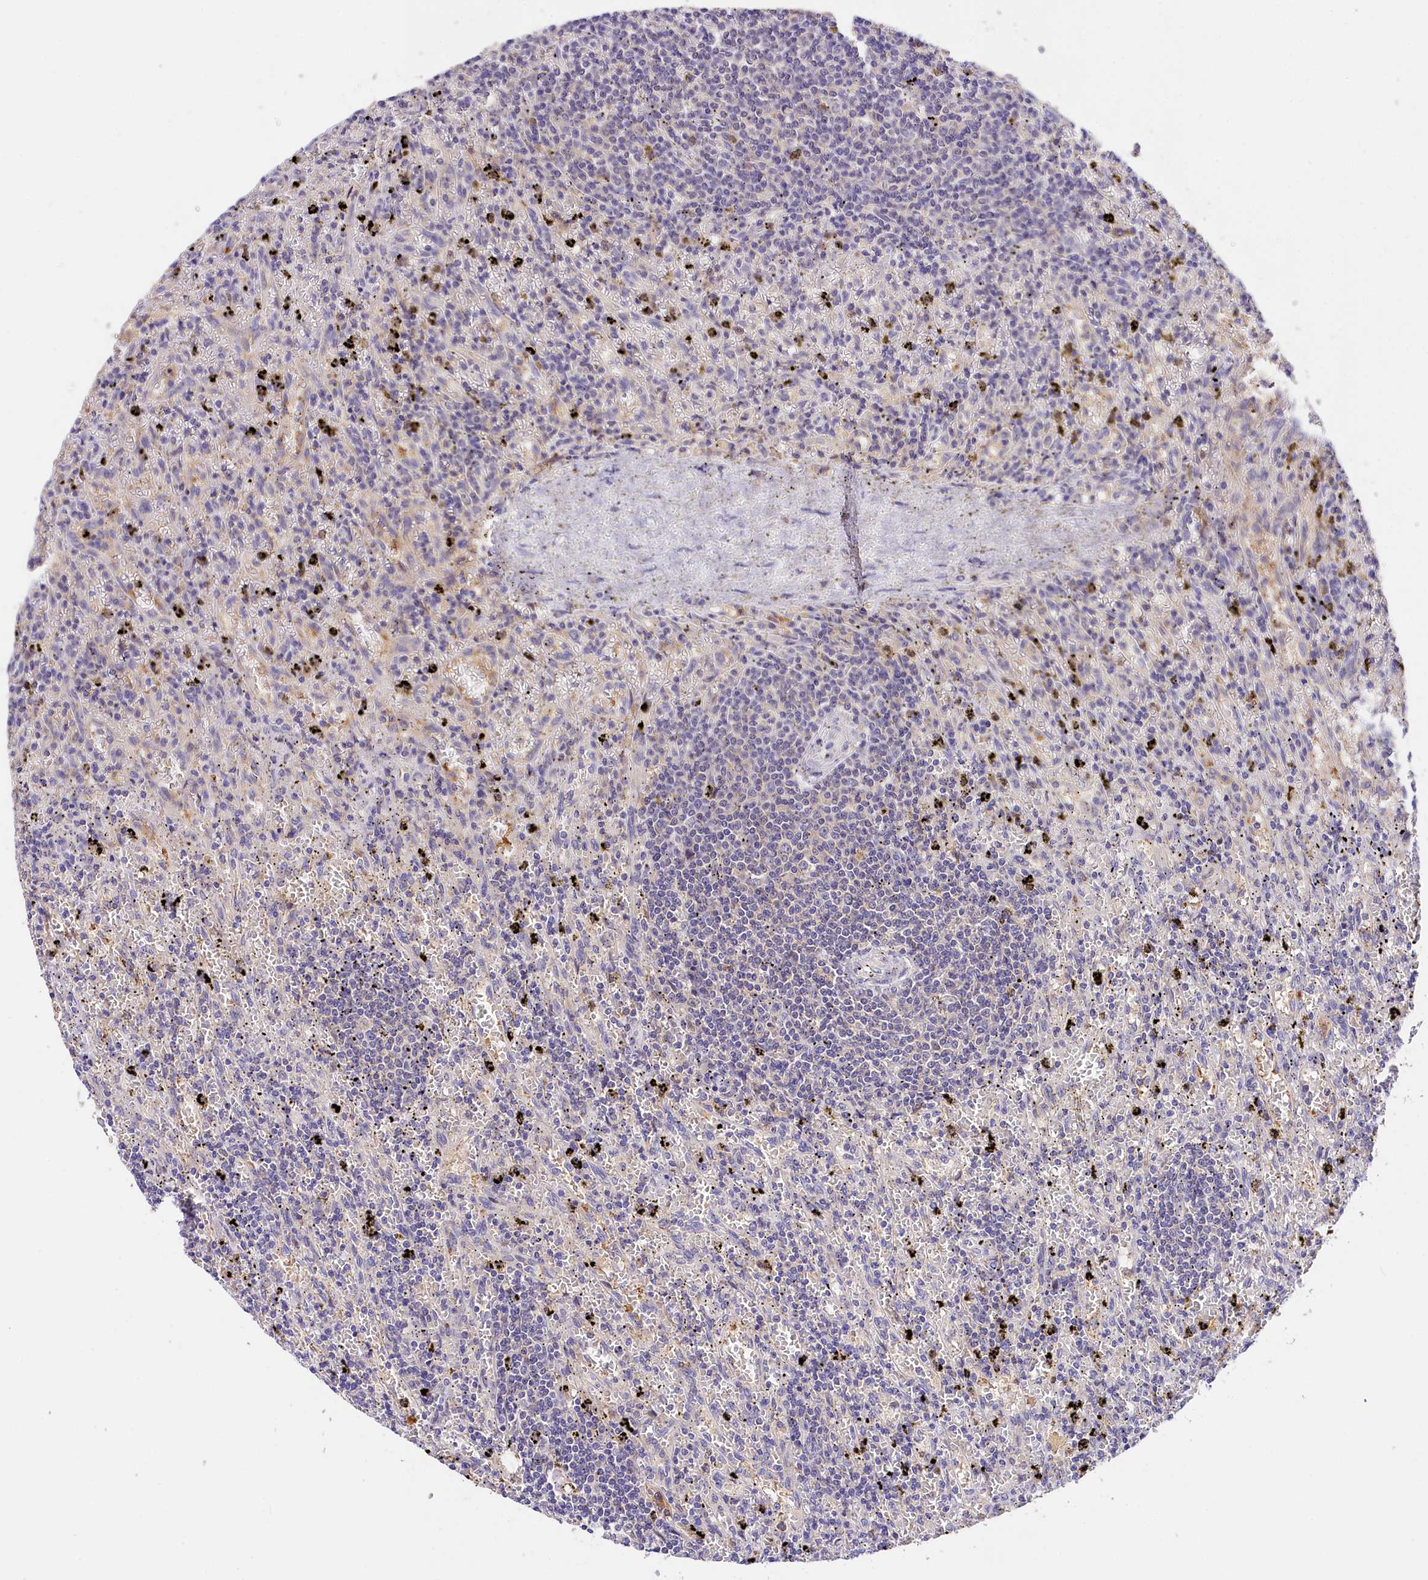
{"staining": {"intensity": "negative", "quantity": "none", "location": "none"}, "tissue": "lymphoma", "cell_type": "Tumor cells", "image_type": "cancer", "snomed": [{"axis": "morphology", "description": "Malignant lymphoma, non-Hodgkin's type, Low grade"}, {"axis": "topography", "description": "Spleen"}], "caption": "Human lymphoma stained for a protein using immunohistochemistry reveals no staining in tumor cells.", "gene": "ARMC6", "patient": {"sex": "male", "age": 76}}